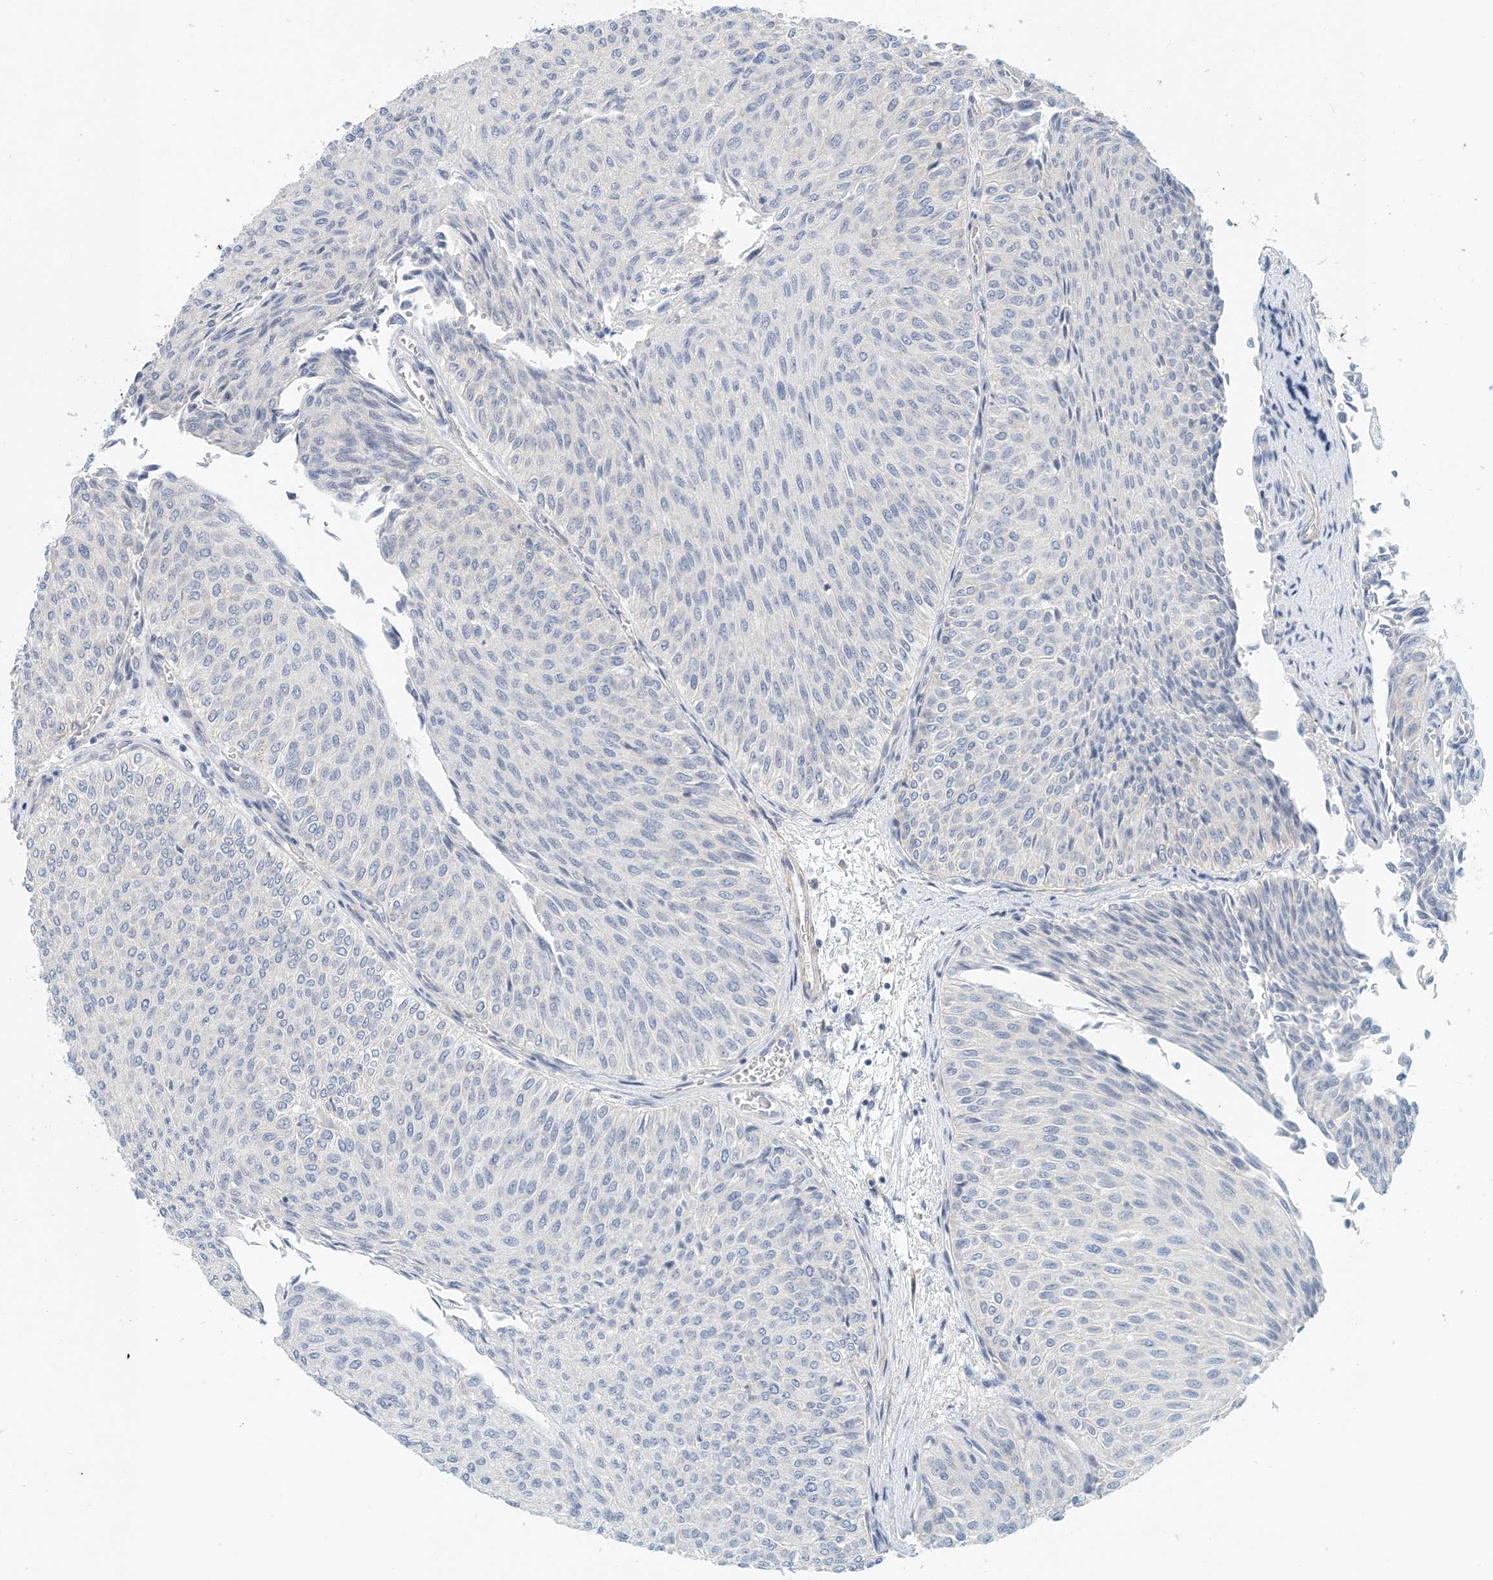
{"staining": {"intensity": "negative", "quantity": "none", "location": "none"}, "tissue": "urothelial cancer", "cell_type": "Tumor cells", "image_type": "cancer", "snomed": [{"axis": "morphology", "description": "Urothelial carcinoma, Low grade"}, {"axis": "topography", "description": "Urinary bladder"}], "caption": "IHC of low-grade urothelial carcinoma reveals no staining in tumor cells.", "gene": "MICAL1", "patient": {"sex": "male", "age": 78}}